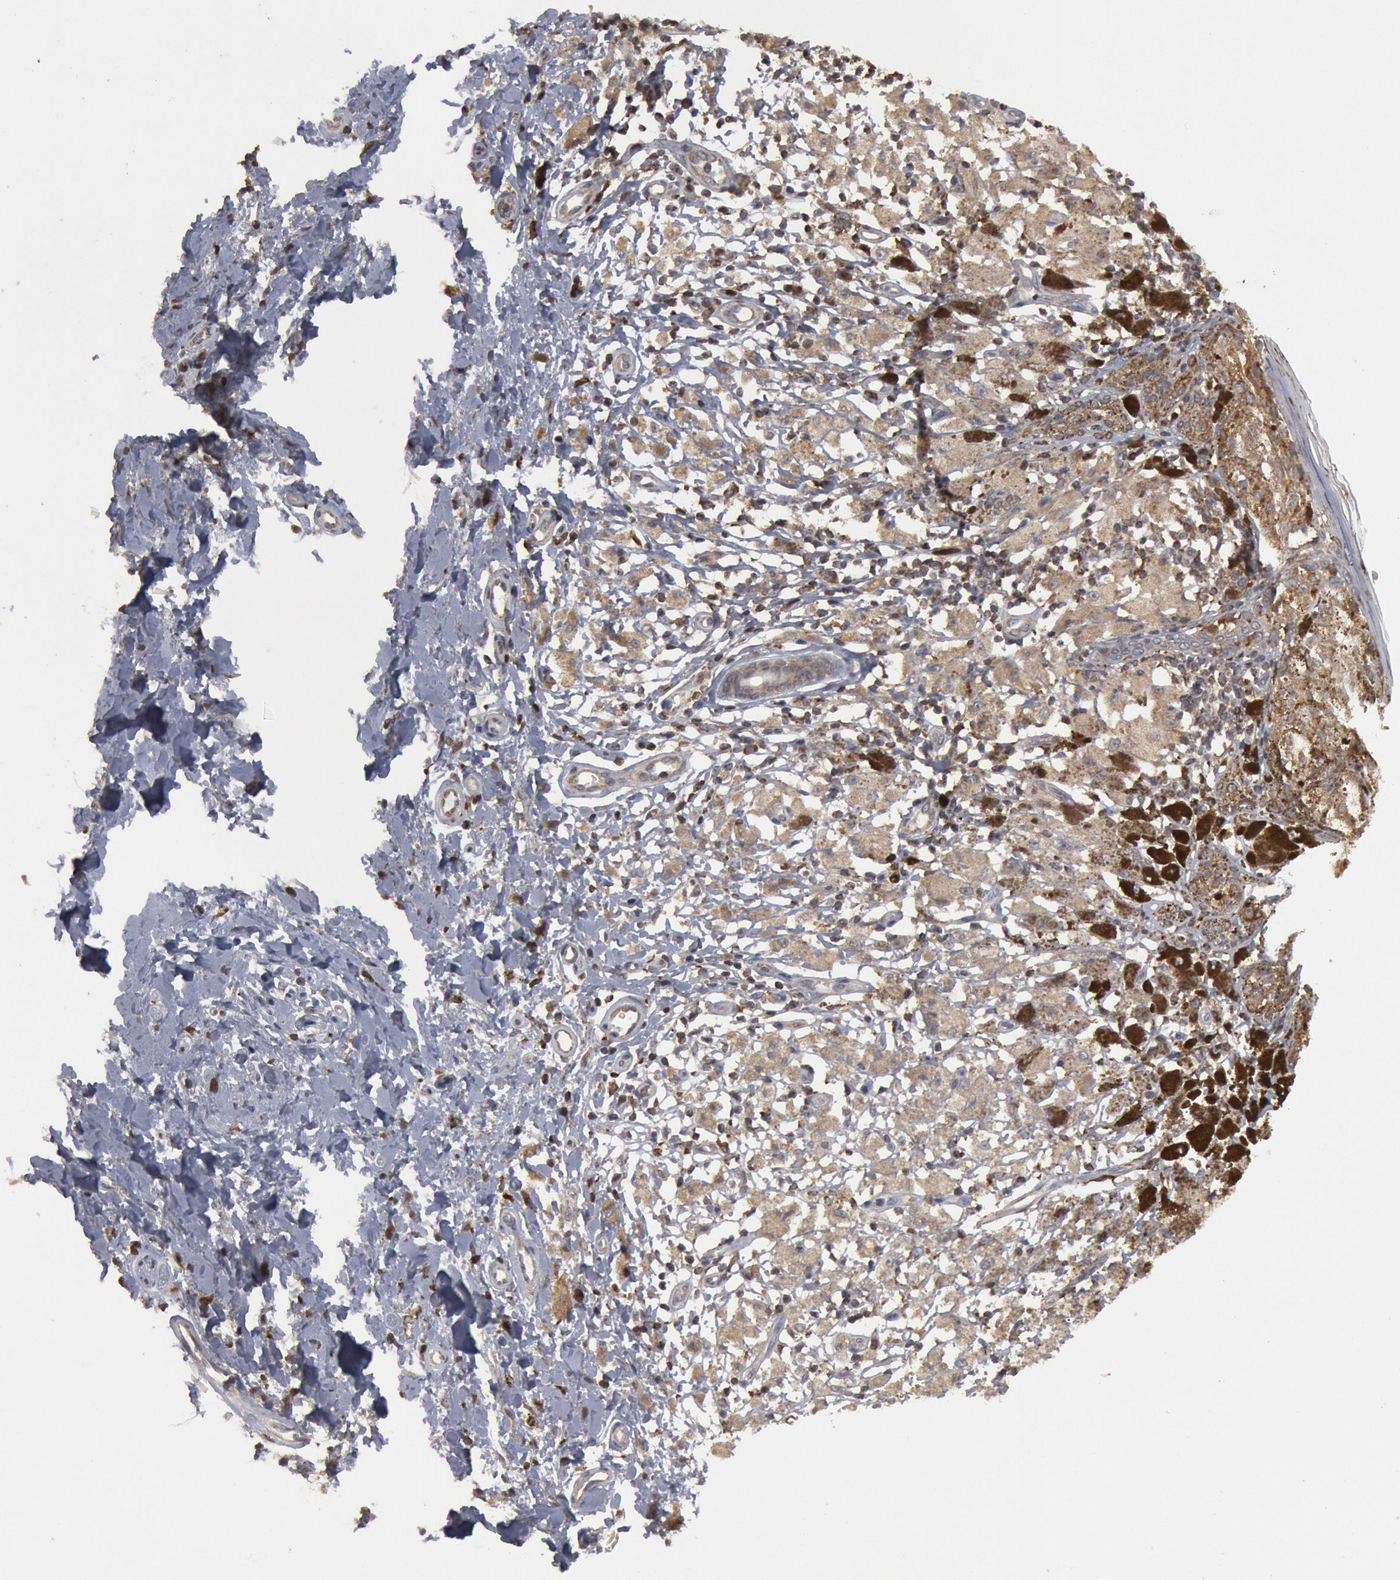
{"staining": {"intensity": "moderate", "quantity": ">75%", "location": "cytoplasmic/membranous"}, "tissue": "melanoma", "cell_type": "Tumor cells", "image_type": "cancer", "snomed": [{"axis": "morphology", "description": "Malignant melanoma, NOS"}, {"axis": "topography", "description": "Skin"}], "caption": "About >75% of tumor cells in melanoma reveal moderate cytoplasmic/membranous protein expression as visualized by brown immunohistochemical staining.", "gene": "OSBPL8", "patient": {"sex": "male", "age": 88}}